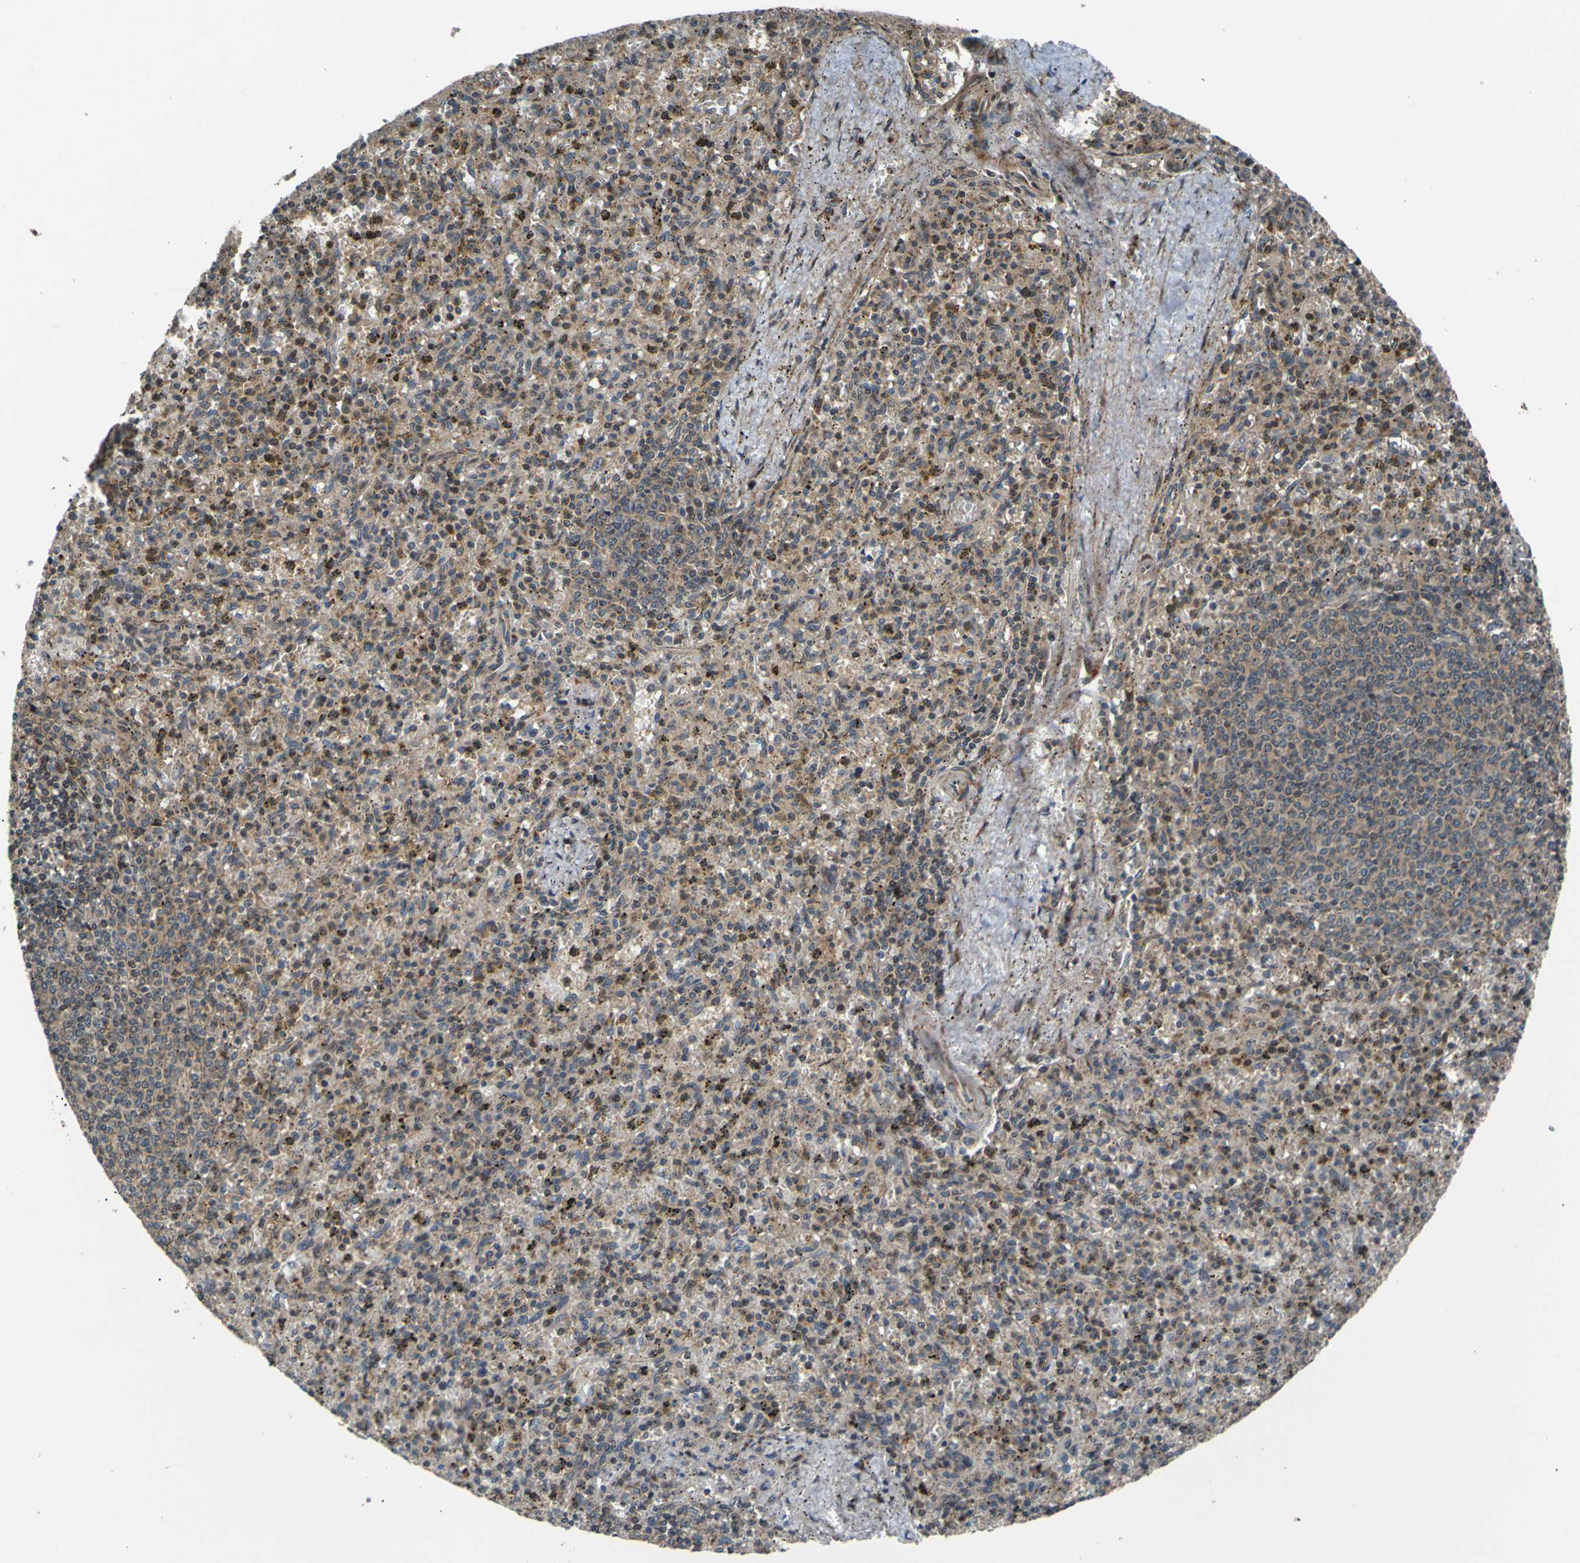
{"staining": {"intensity": "moderate", "quantity": "25%-75%", "location": "cytoplasmic/membranous,nuclear"}, "tissue": "spleen", "cell_type": "Cells in red pulp", "image_type": "normal", "snomed": [{"axis": "morphology", "description": "Normal tissue, NOS"}, {"axis": "topography", "description": "Spleen"}], "caption": "A brown stain shows moderate cytoplasmic/membranous,nuclear expression of a protein in cells in red pulp of unremarkable spleen. (DAB IHC, brown staining for protein, blue staining for nuclei).", "gene": "AKAP9", "patient": {"sex": "male", "age": 72}}